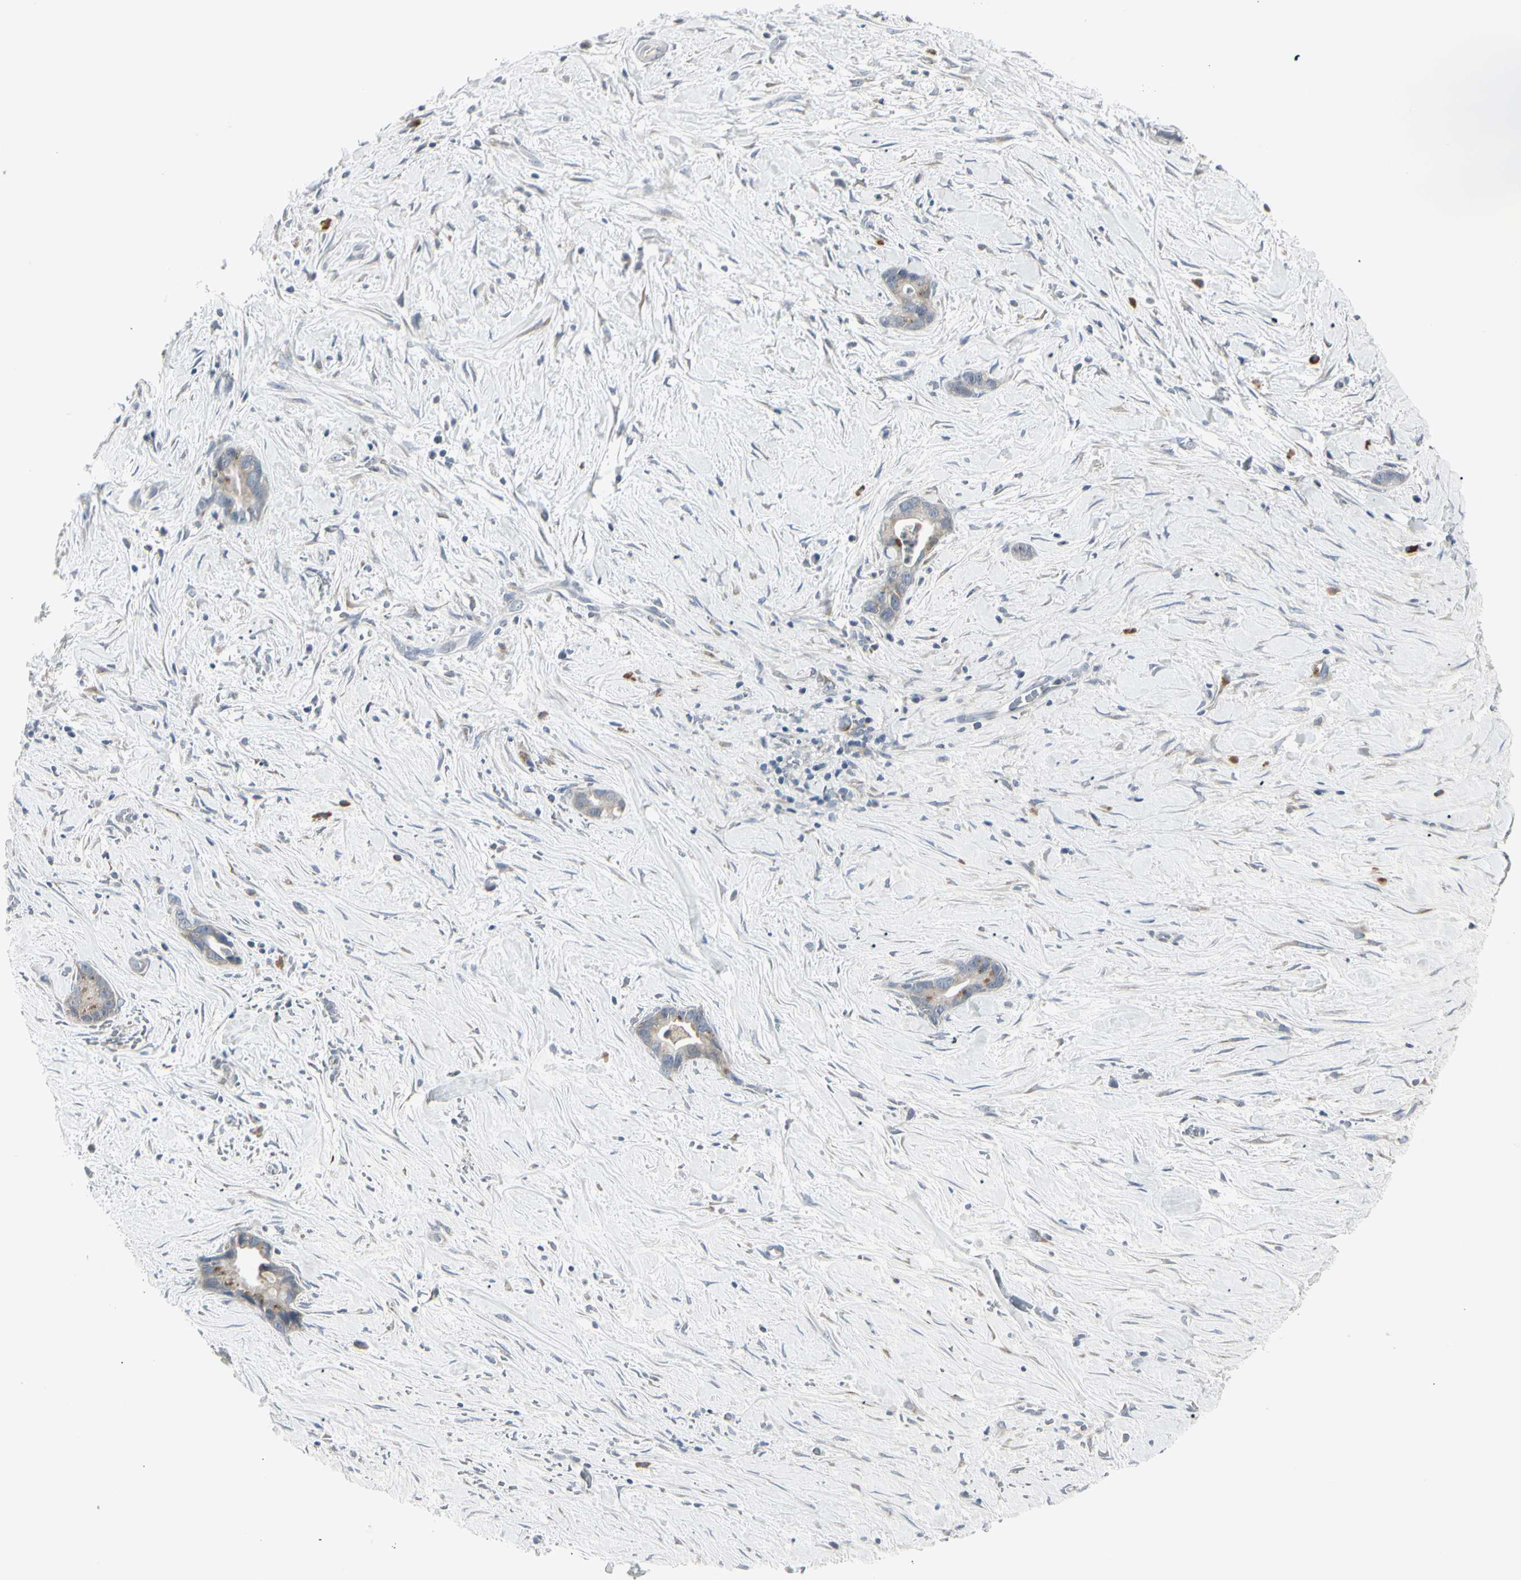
{"staining": {"intensity": "weak", "quantity": "<25%", "location": "cytoplasmic/membranous"}, "tissue": "liver cancer", "cell_type": "Tumor cells", "image_type": "cancer", "snomed": [{"axis": "morphology", "description": "Cholangiocarcinoma"}, {"axis": "topography", "description": "Liver"}], "caption": "High magnification brightfield microscopy of liver cancer (cholangiocarcinoma) stained with DAB (brown) and counterstained with hematoxylin (blue): tumor cells show no significant expression.", "gene": "GRN", "patient": {"sex": "female", "age": 55}}